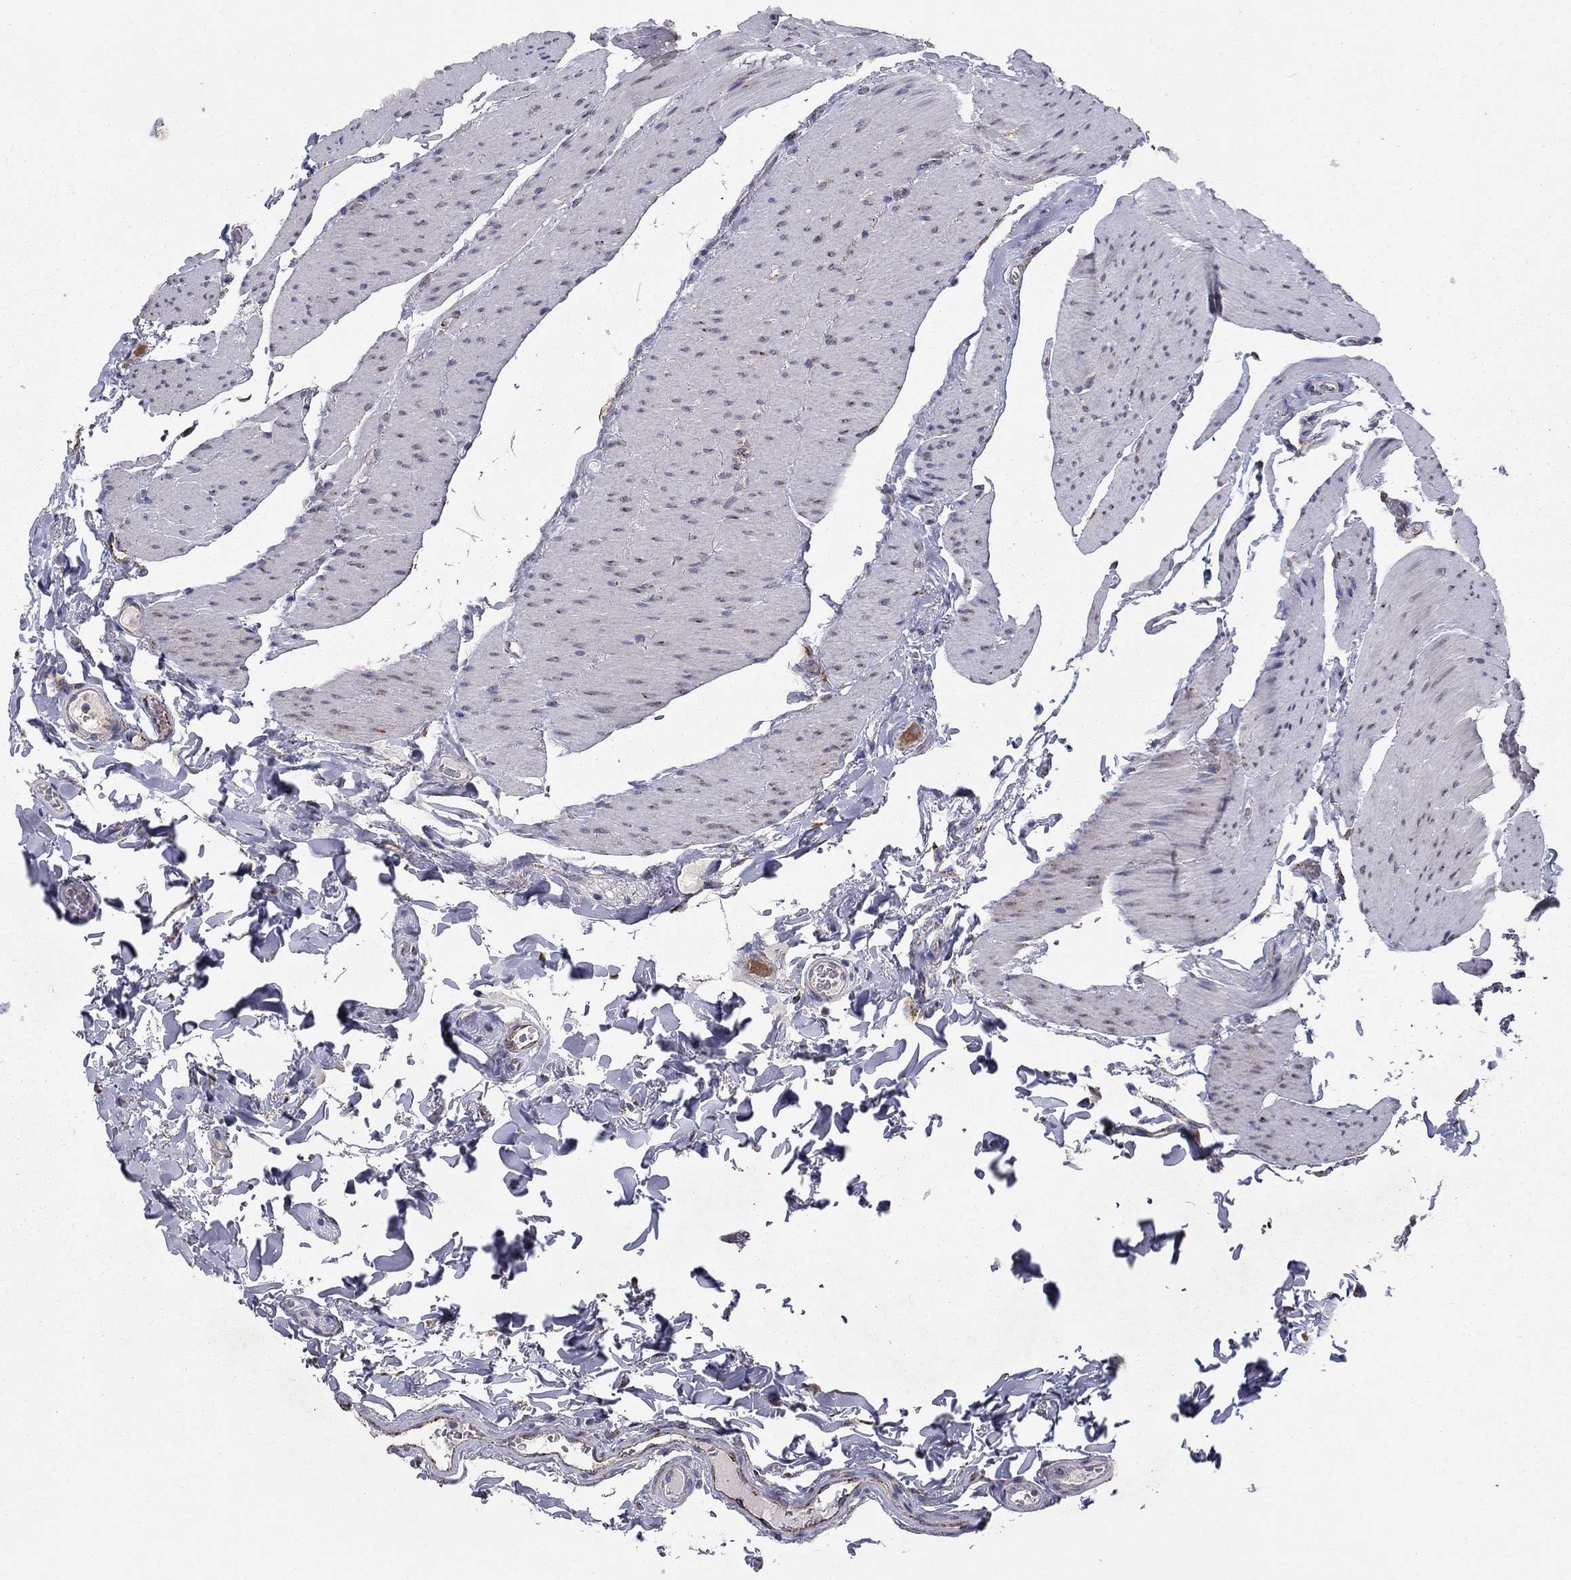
{"staining": {"intensity": "moderate", "quantity": "<25%", "location": "cytoplasmic/membranous"}, "tissue": "colon", "cell_type": "Endothelial cells", "image_type": "normal", "snomed": [{"axis": "morphology", "description": "Normal tissue, NOS"}, {"axis": "topography", "description": "Colon"}], "caption": "IHC histopathology image of unremarkable colon: colon stained using immunohistochemistry exhibits low levels of moderate protein expression localized specifically in the cytoplasmic/membranous of endothelial cells, appearing as a cytoplasmic/membranous brown color.", "gene": "YIF1A", "patient": {"sex": "female", "age": 86}}